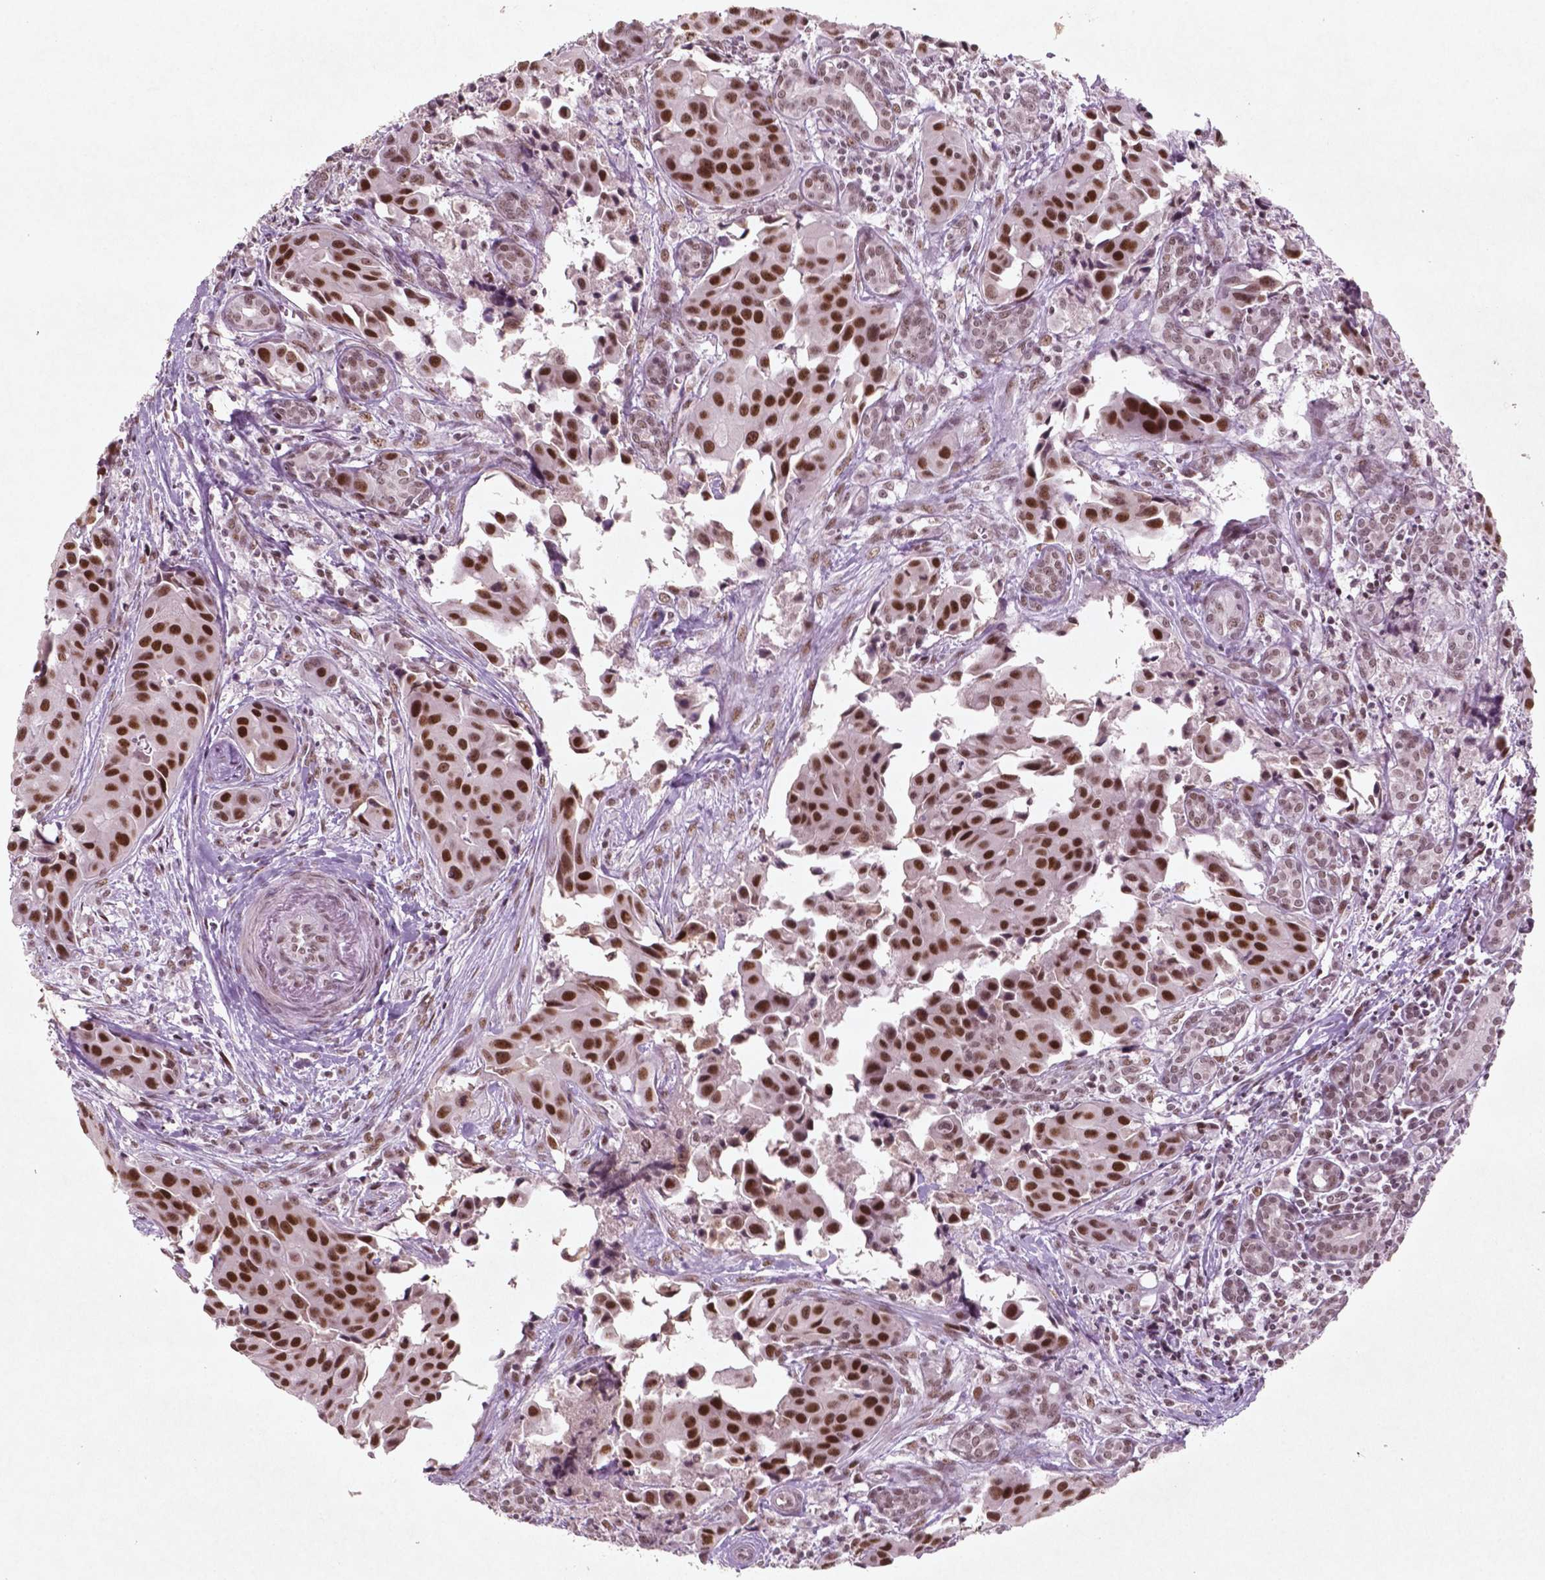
{"staining": {"intensity": "strong", "quantity": ">75%", "location": "nuclear"}, "tissue": "head and neck cancer", "cell_type": "Tumor cells", "image_type": "cancer", "snomed": [{"axis": "morphology", "description": "Adenocarcinoma, NOS"}, {"axis": "topography", "description": "Head-Neck"}], "caption": "This photomicrograph demonstrates head and neck cancer (adenocarcinoma) stained with immunohistochemistry (IHC) to label a protein in brown. The nuclear of tumor cells show strong positivity for the protein. Nuclei are counter-stained blue.", "gene": "HMG20B", "patient": {"sex": "male", "age": 76}}